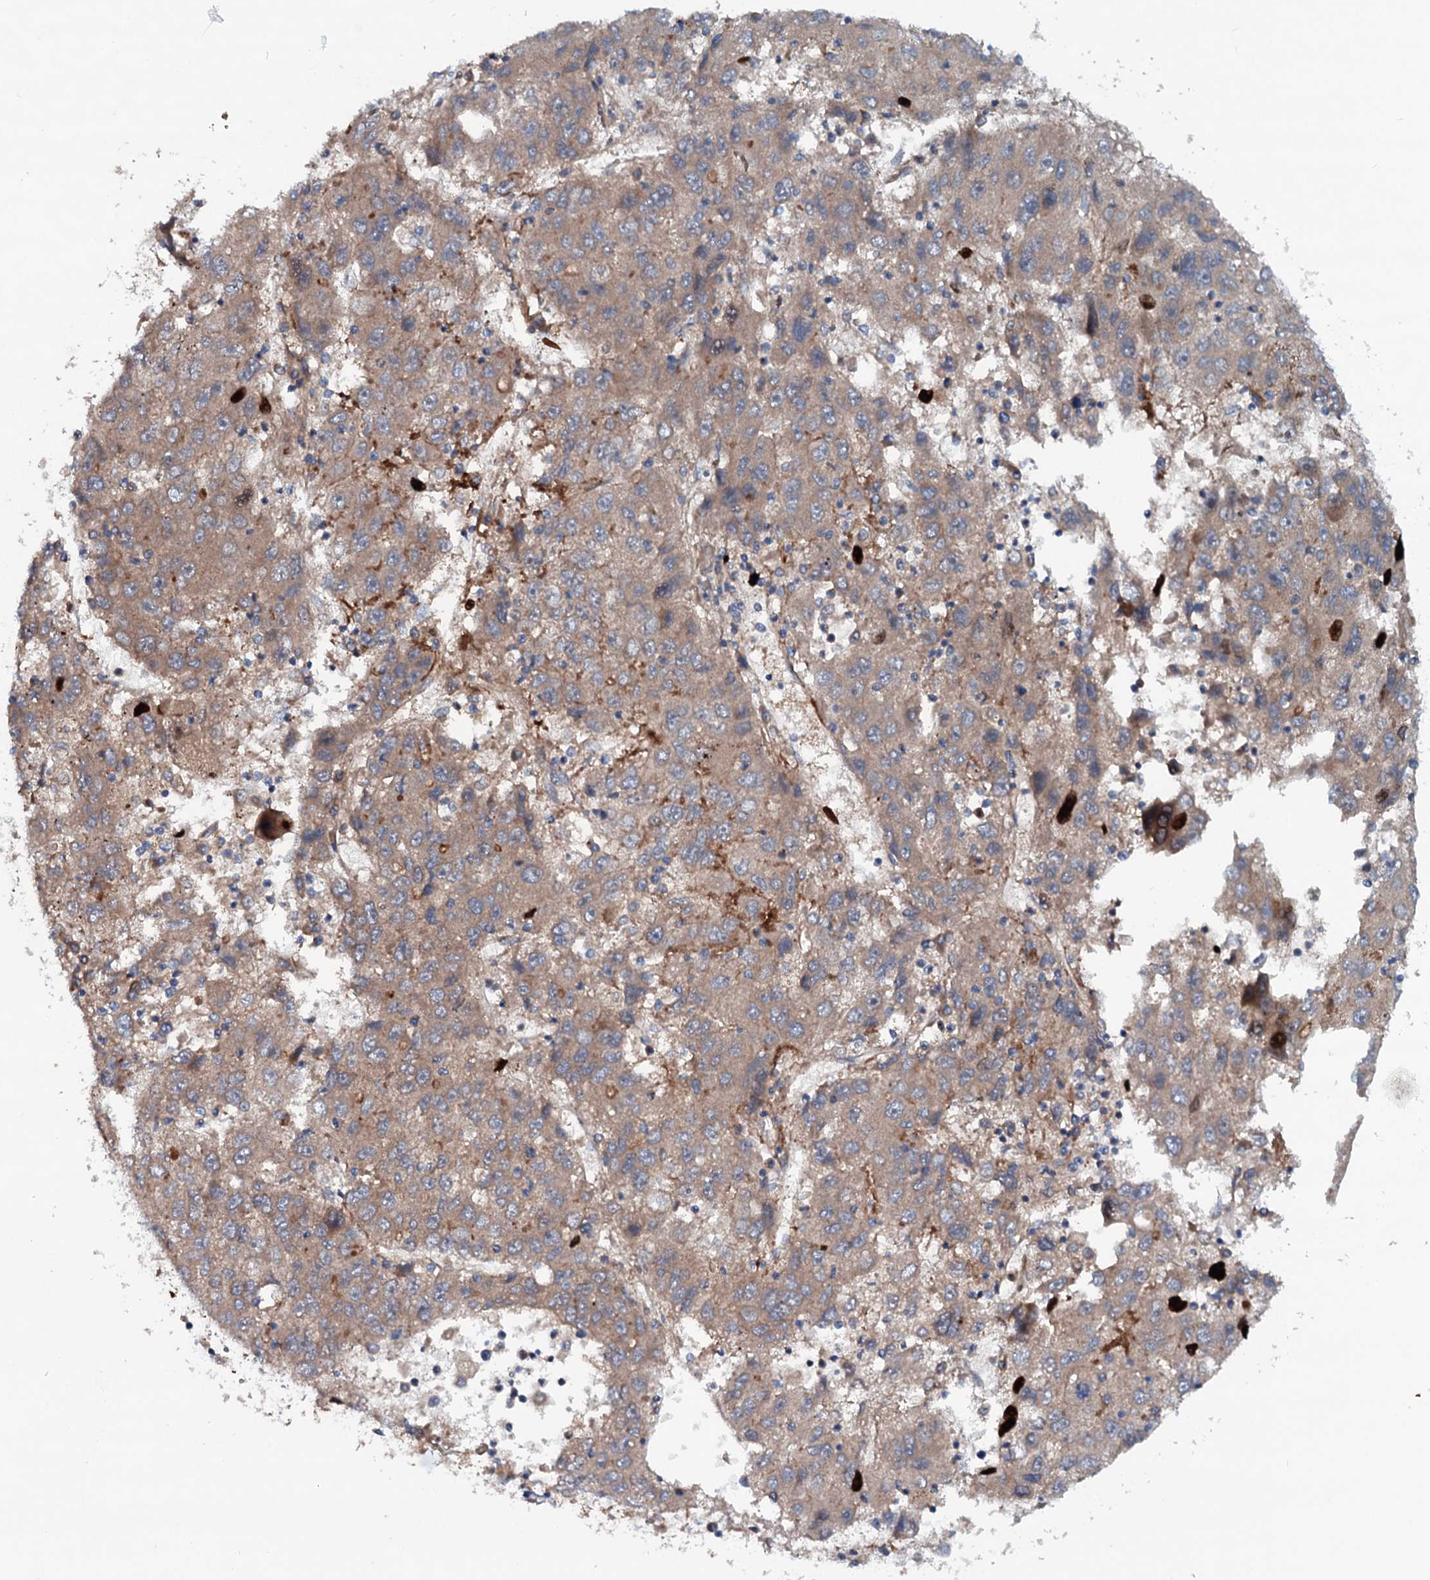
{"staining": {"intensity": "moderate", "quantity": ">75%", "location": "cytoplasmic/membranous"}, "tissue": "liver cancer", "cell_type": "Tumor cells", "image_type": "cancer", "snomed": [{"axis": "morphology", "description": "Carcinoma, Hepatocellular, NOS"}, {"axis": "topography", "description": "Liver"}], "caption": "Human liver cancer (hepatocellular carcinoma) stained with a protein marker reveals moderate staining in tumor cells.", "gene": "ADGRG4", "patient": {"sex": "male", "age": 49}}